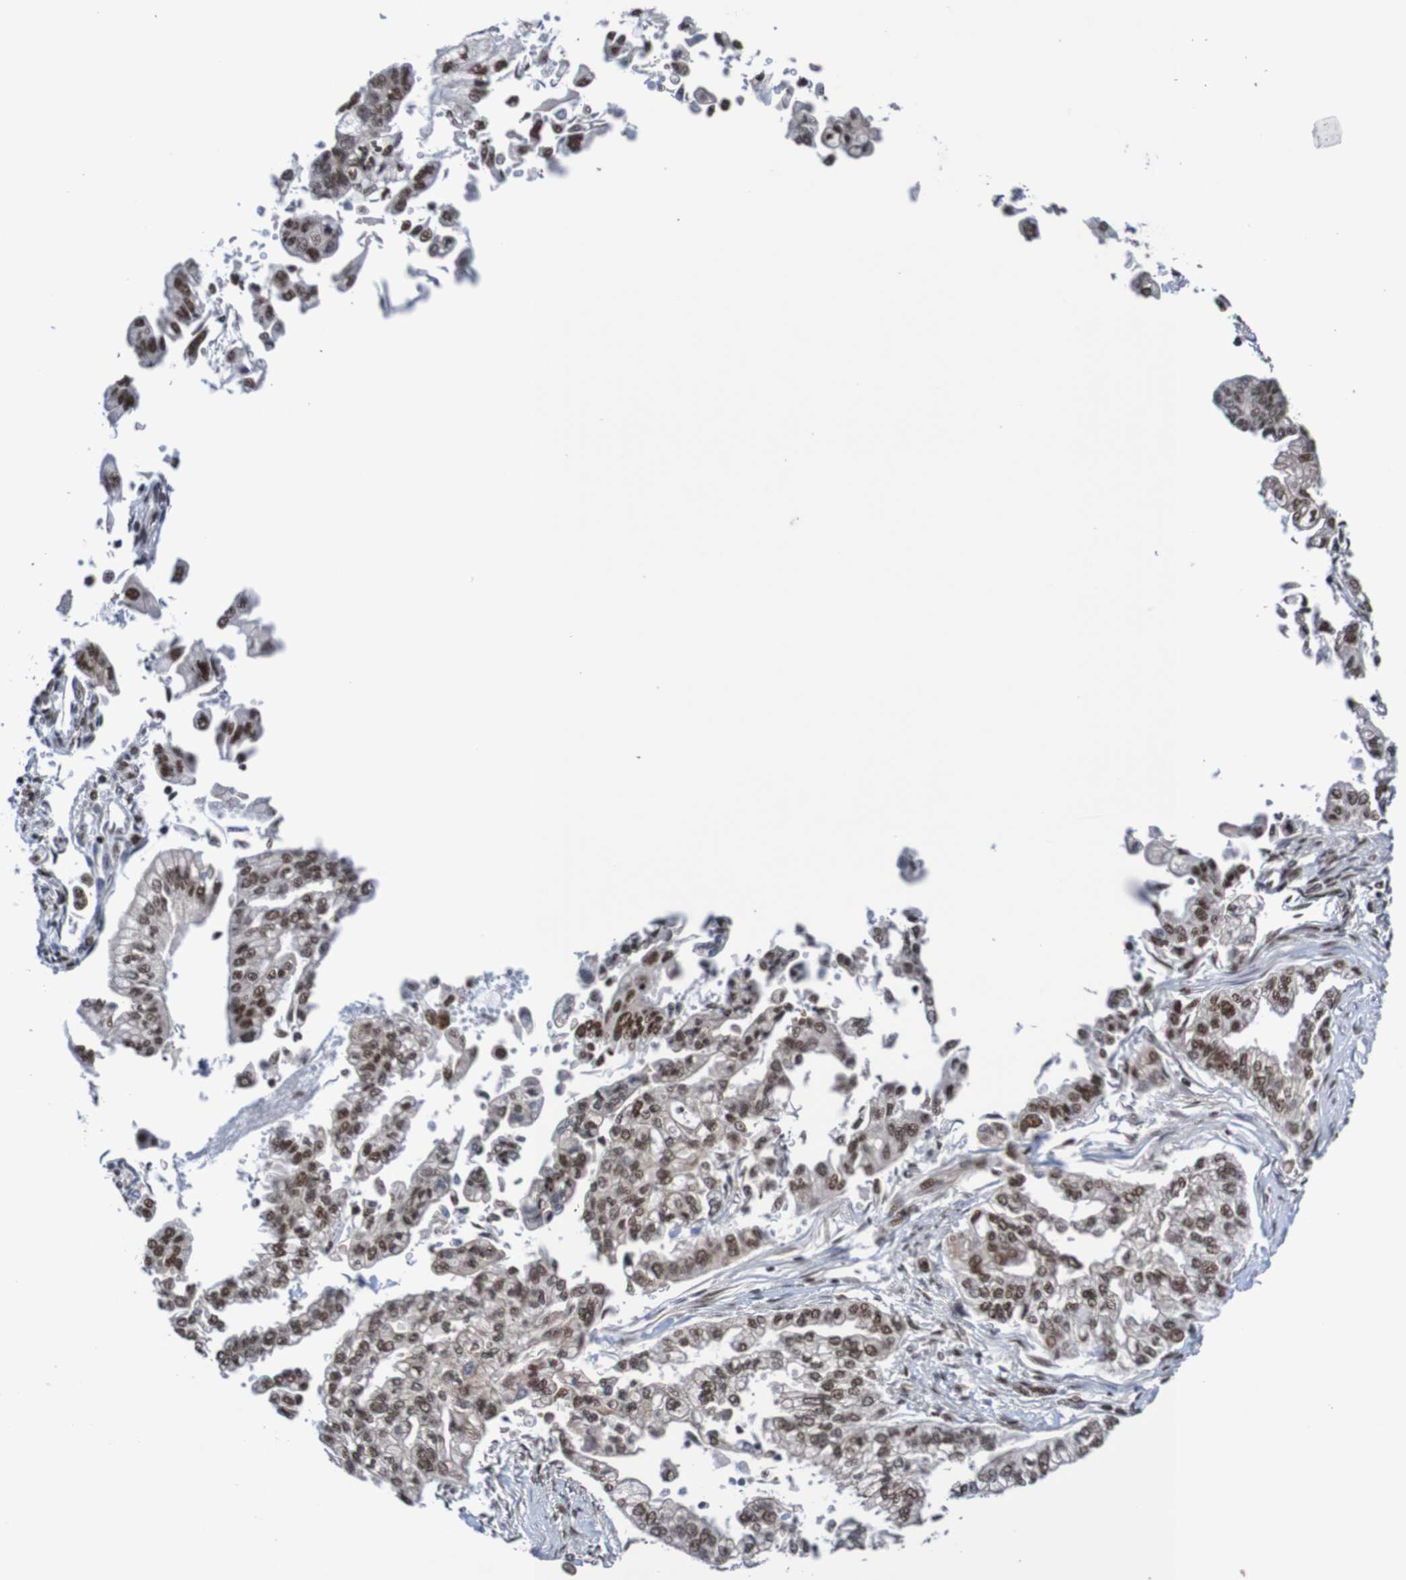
{"staining": {"intensity": "moderate", "quantity": ">75%", "location": "nuclear"}, "tissue": "pancreatic cancer", "cell_type": "Tumor cells", "image_type": "cancer", "snomed": [{"axis": "morphology", "description": "Normal tissue, NOS"}, {"axis": "topography", "description": "Pancreas"}], "caption": "Immunohistochemical staining of human pancreatic cancer reveals medium levels of moderate nuclear positivity in about >75% of tumor cells. (Stains: DAB in brown, nuclei in blue, Microscopy: brightfield microscopy at high magnification).", "gene": "CDC5L", "patient": {"sex": "male", "age": 42}}